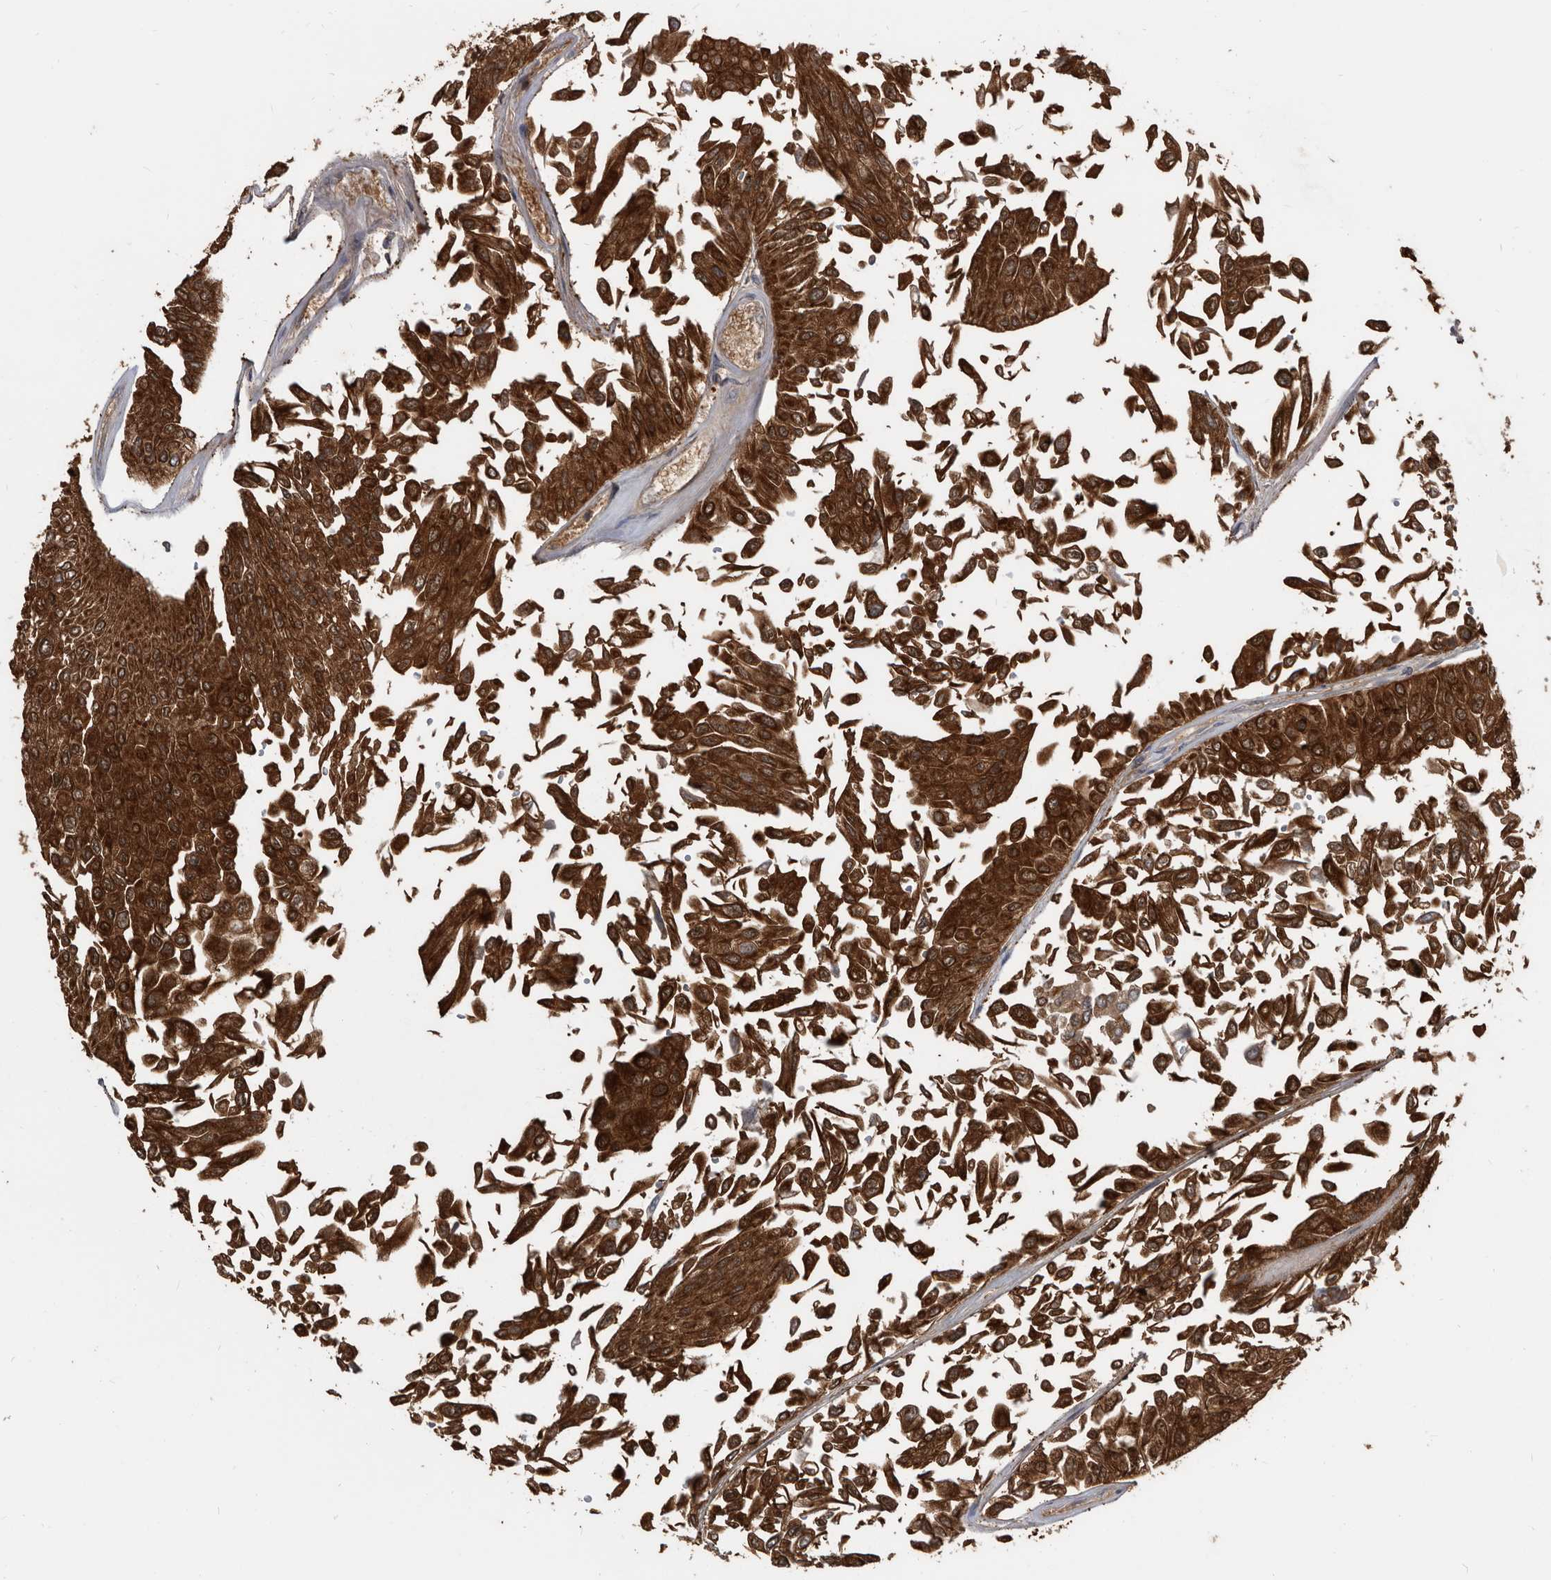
{"staining": {"intensity": "strong", "quantity": ">75%", "location": "cytoplasmic/membranous,nuclear"}, "tissue": "urothelial cancer", "cell_type": "Tumor cells", "image_type": "cancer", "snomed": [{"axis": "morphology", "description": "Urothelial carcinoma, Low grade"}, {"axis": "topography", "description": "Urinary bladder"}], "caption": "Tumor cells reveal high levels of strong cytoplasmic/membranous and nuclear staining in about >75% of cells in urothelial cancer.", "gene": "APEH", "patient": {"sex": "male", "age": 67}}